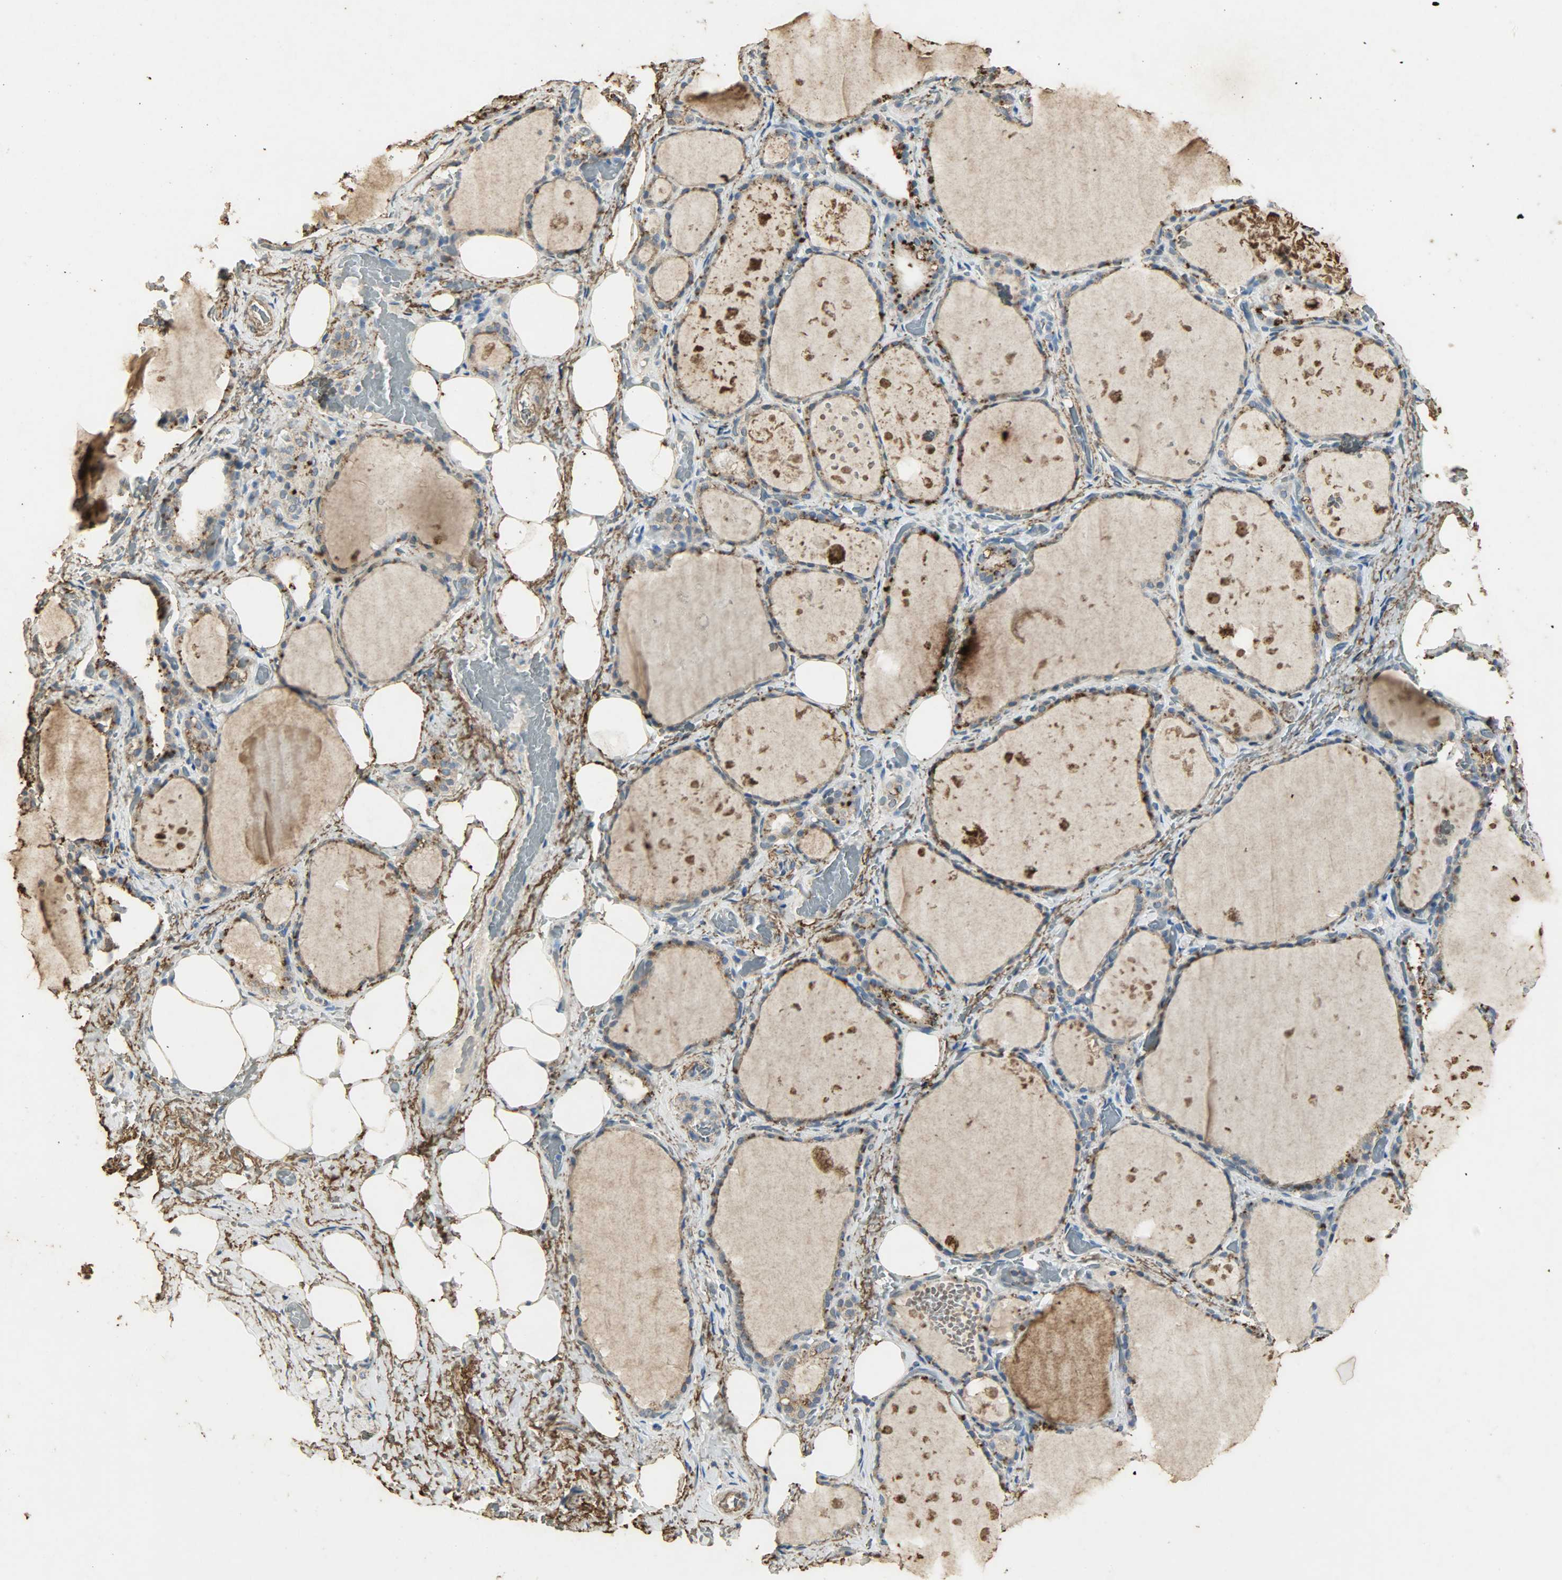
{"staining": {"intensity": "moderate", "quantity": "25%-75%", "location": "cytoplasmic/membranous"}, "tissue": "thyroid gland", "cell_type": "Glandular cells", "image_type": "normal", "snomed": [{"axis": "morphology", "description": "Normal tissue, NOS"}, {"axis": "topography", "description": "Thyroid gland"}], "caption": "Moderate cytoplasmic/membranous protein positivity is present in about 25%-75% of glandular cells in thyroid gland. The staining was performed using DAB, with brown indicating positive protein expression. Nuclei are stained blue with hematoxylin.", "gene": "ASB9", "patient": {"sex": "male", "age": 61}}